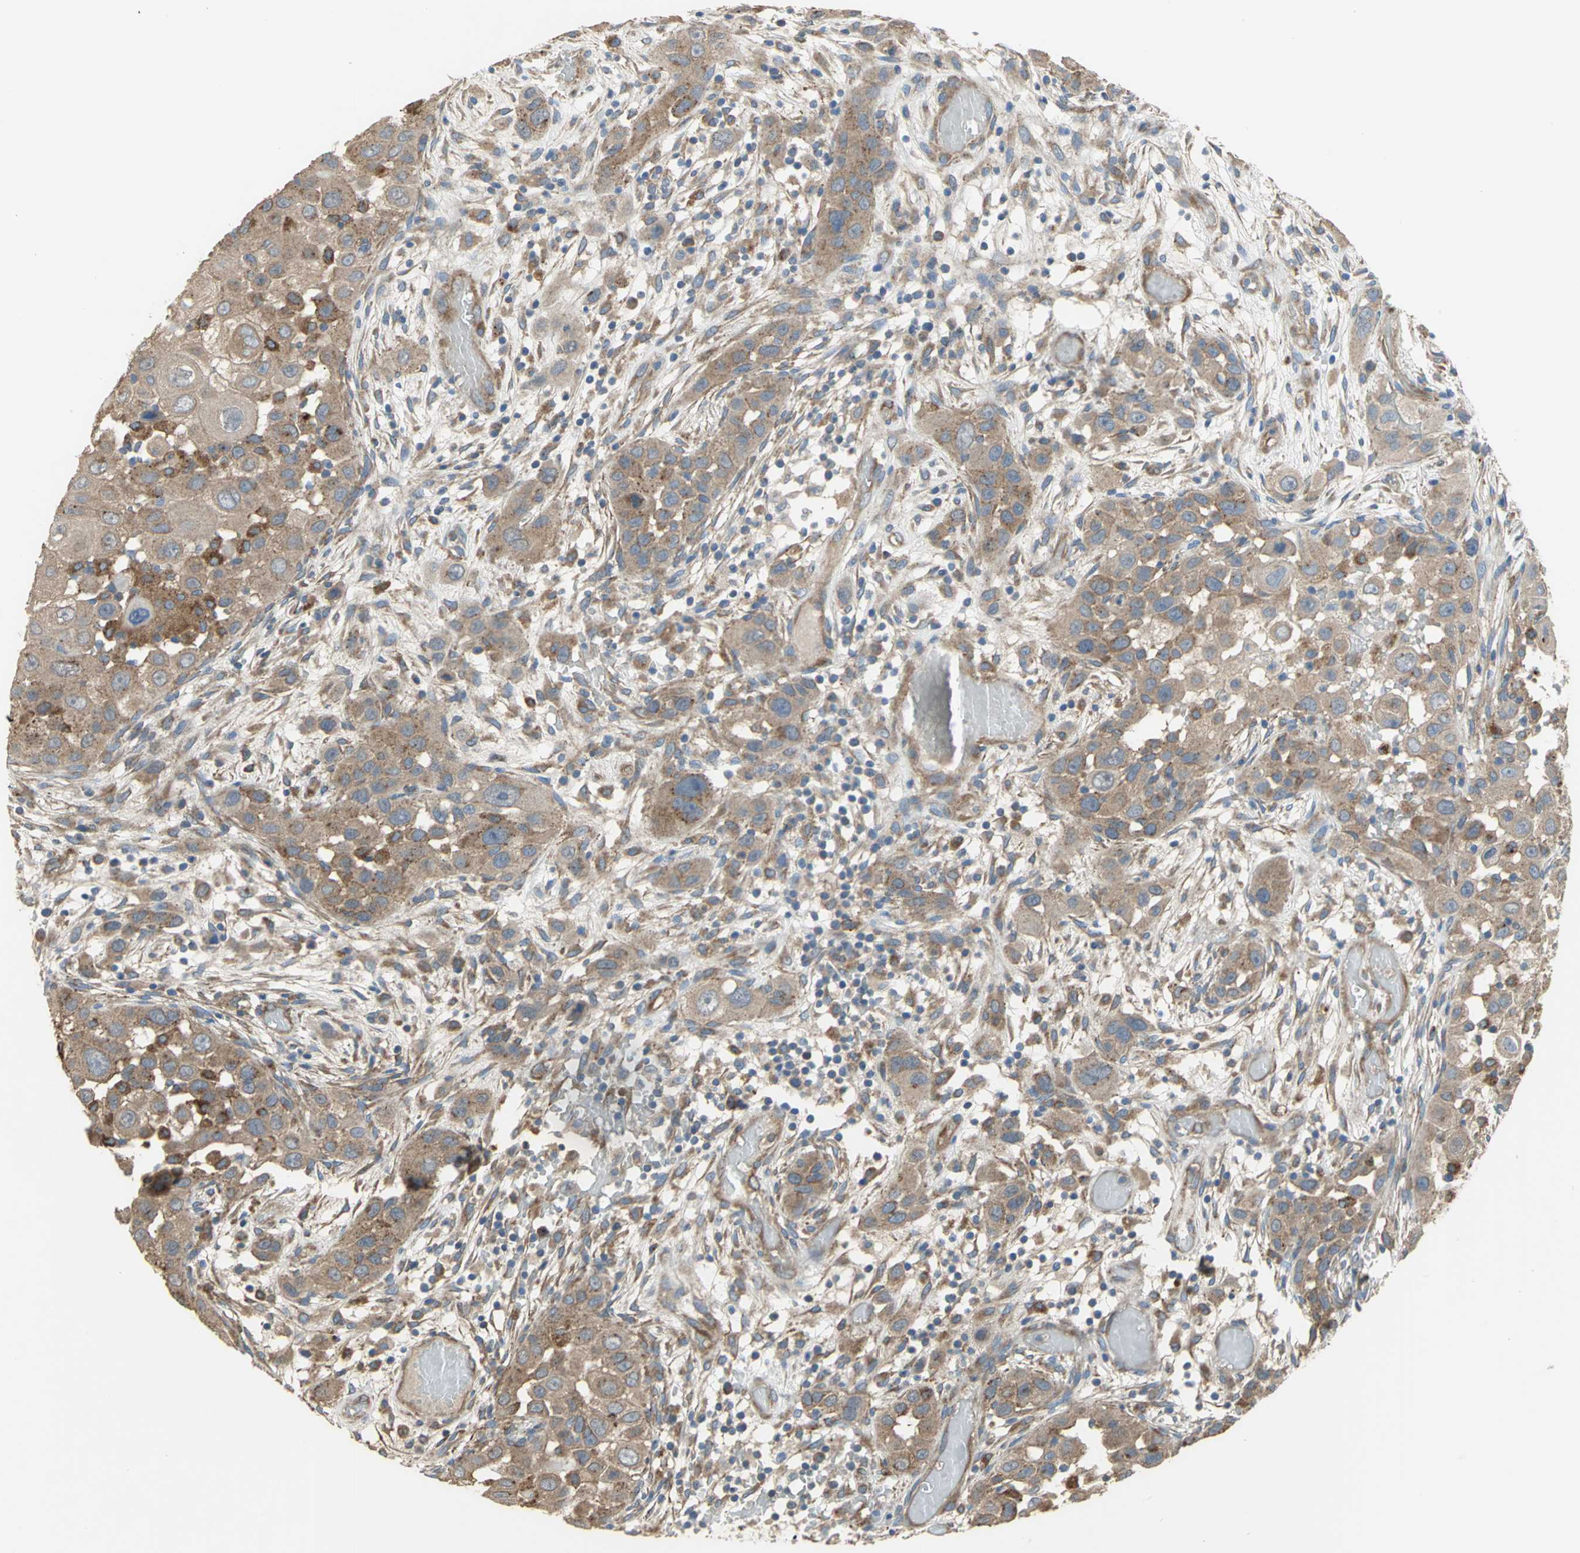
{"staining": {"intensity": "weak", "quantity": "25%-75%", "location": "cytoplasmic/membranous"}, "tissue": "head and neck cancer", "cell_type": "Tumor cells", "image_type": "cancer", "snomed": [{"axis": "morphology", "description": "Carcinoma, NOS"}, {"axis": "topography", "description": "Head-Neck"}], "caption": "Approximately 25%-75% of tumor cells in human carcinoma (head and neck) show weak cytoplasmic/membranous protein staining as visualized by brown immunohistochemical staining.", "gene": "DIAPH2", "patient": {"sex": "male", "age": 87}}